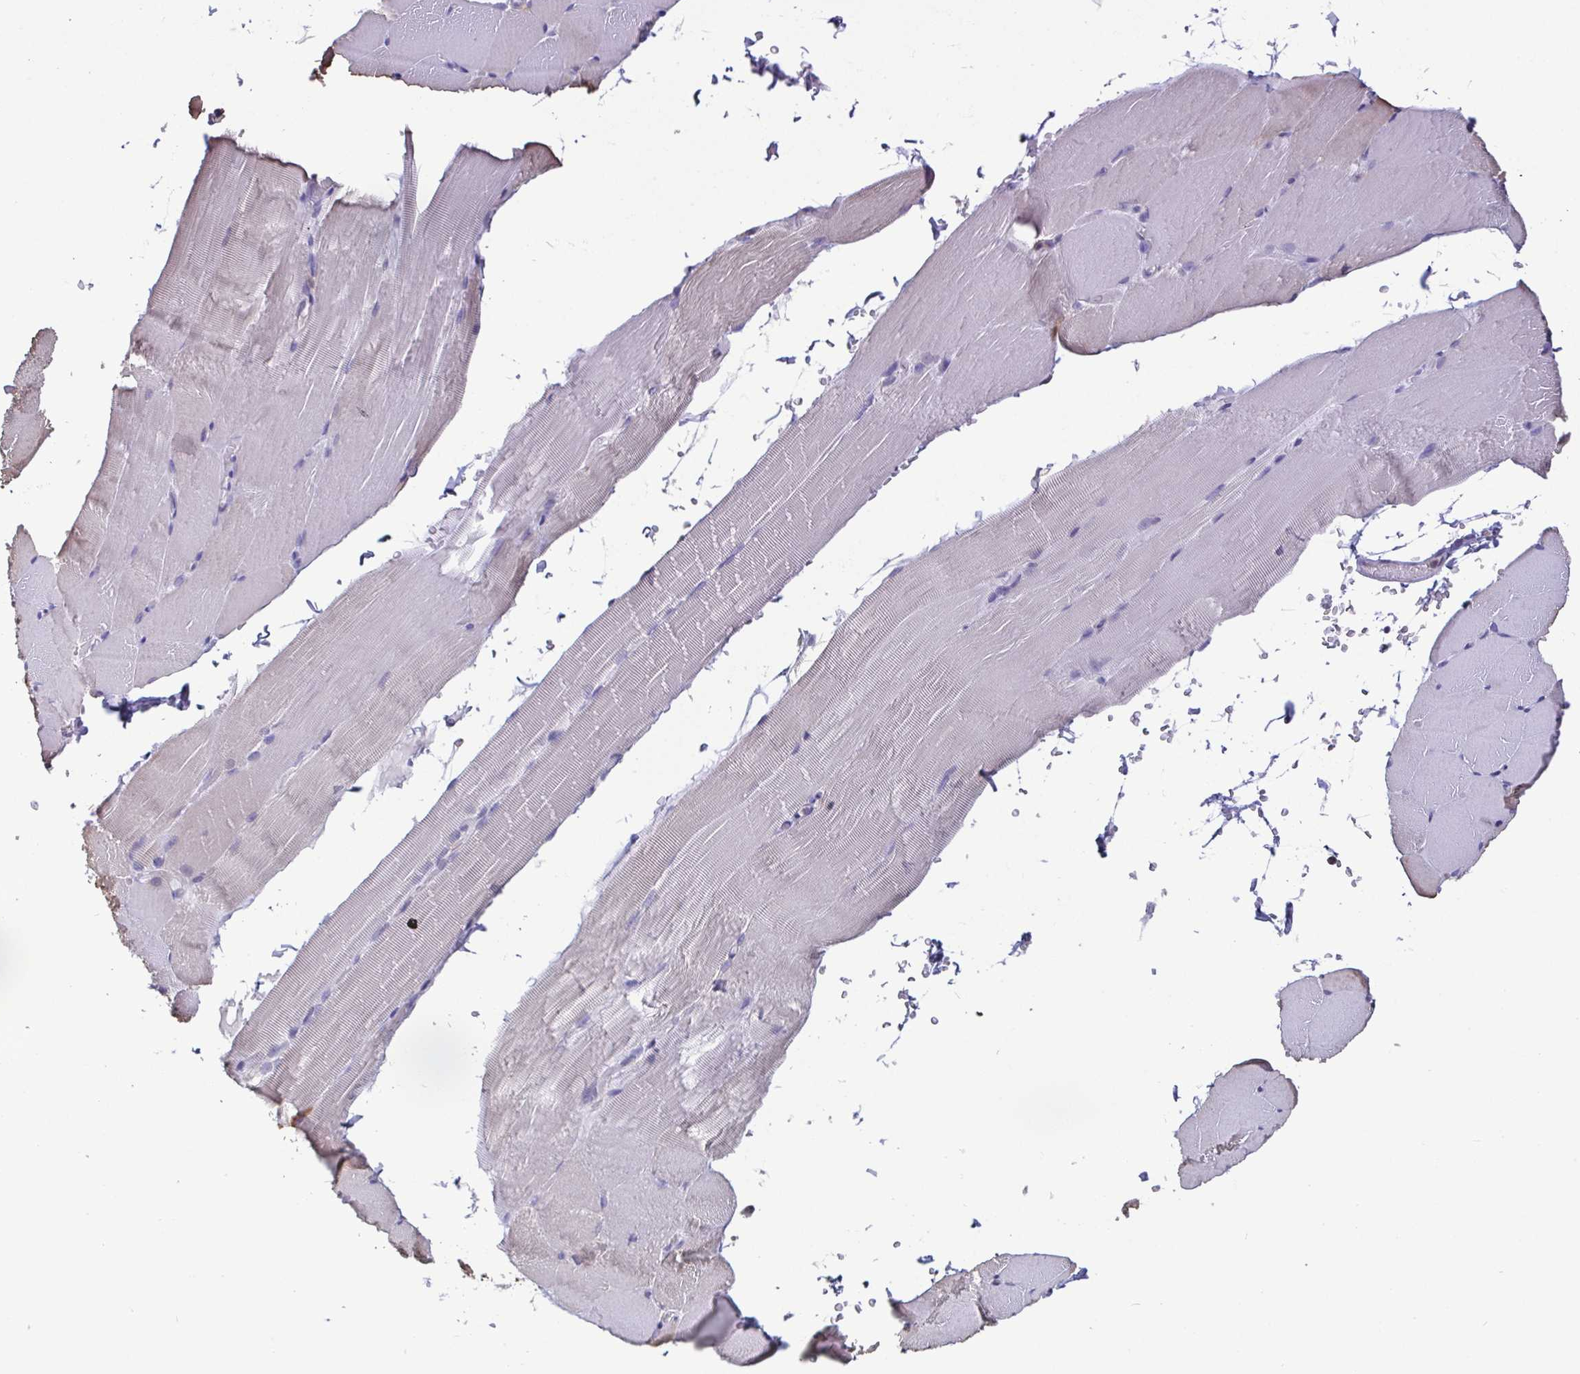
{"staining": {"intensity": "negative", "quantity": "none", "location": "none"}, "tissue": "skeletal muscle", "cell_type": "Myocytes", "image_type": "normal", "snomed": [{"axis": "morphology", "description": "Normal tissue, NOS"}, {"axis": "topography", "description": "Skeletal muscle"}], "caption": "Immunohistochemistry histopathology image of benign human skeletal muscle stained for a protein (brown), which demonstrates no expression in myocytes. The staining is performed using DAB (3,3'-diaminobenzidine) brown chromogen with nuclei counter-stained in using hematoxylin.", "gene": "IDH1", "patient": {"sex": "female", "age": 37}}